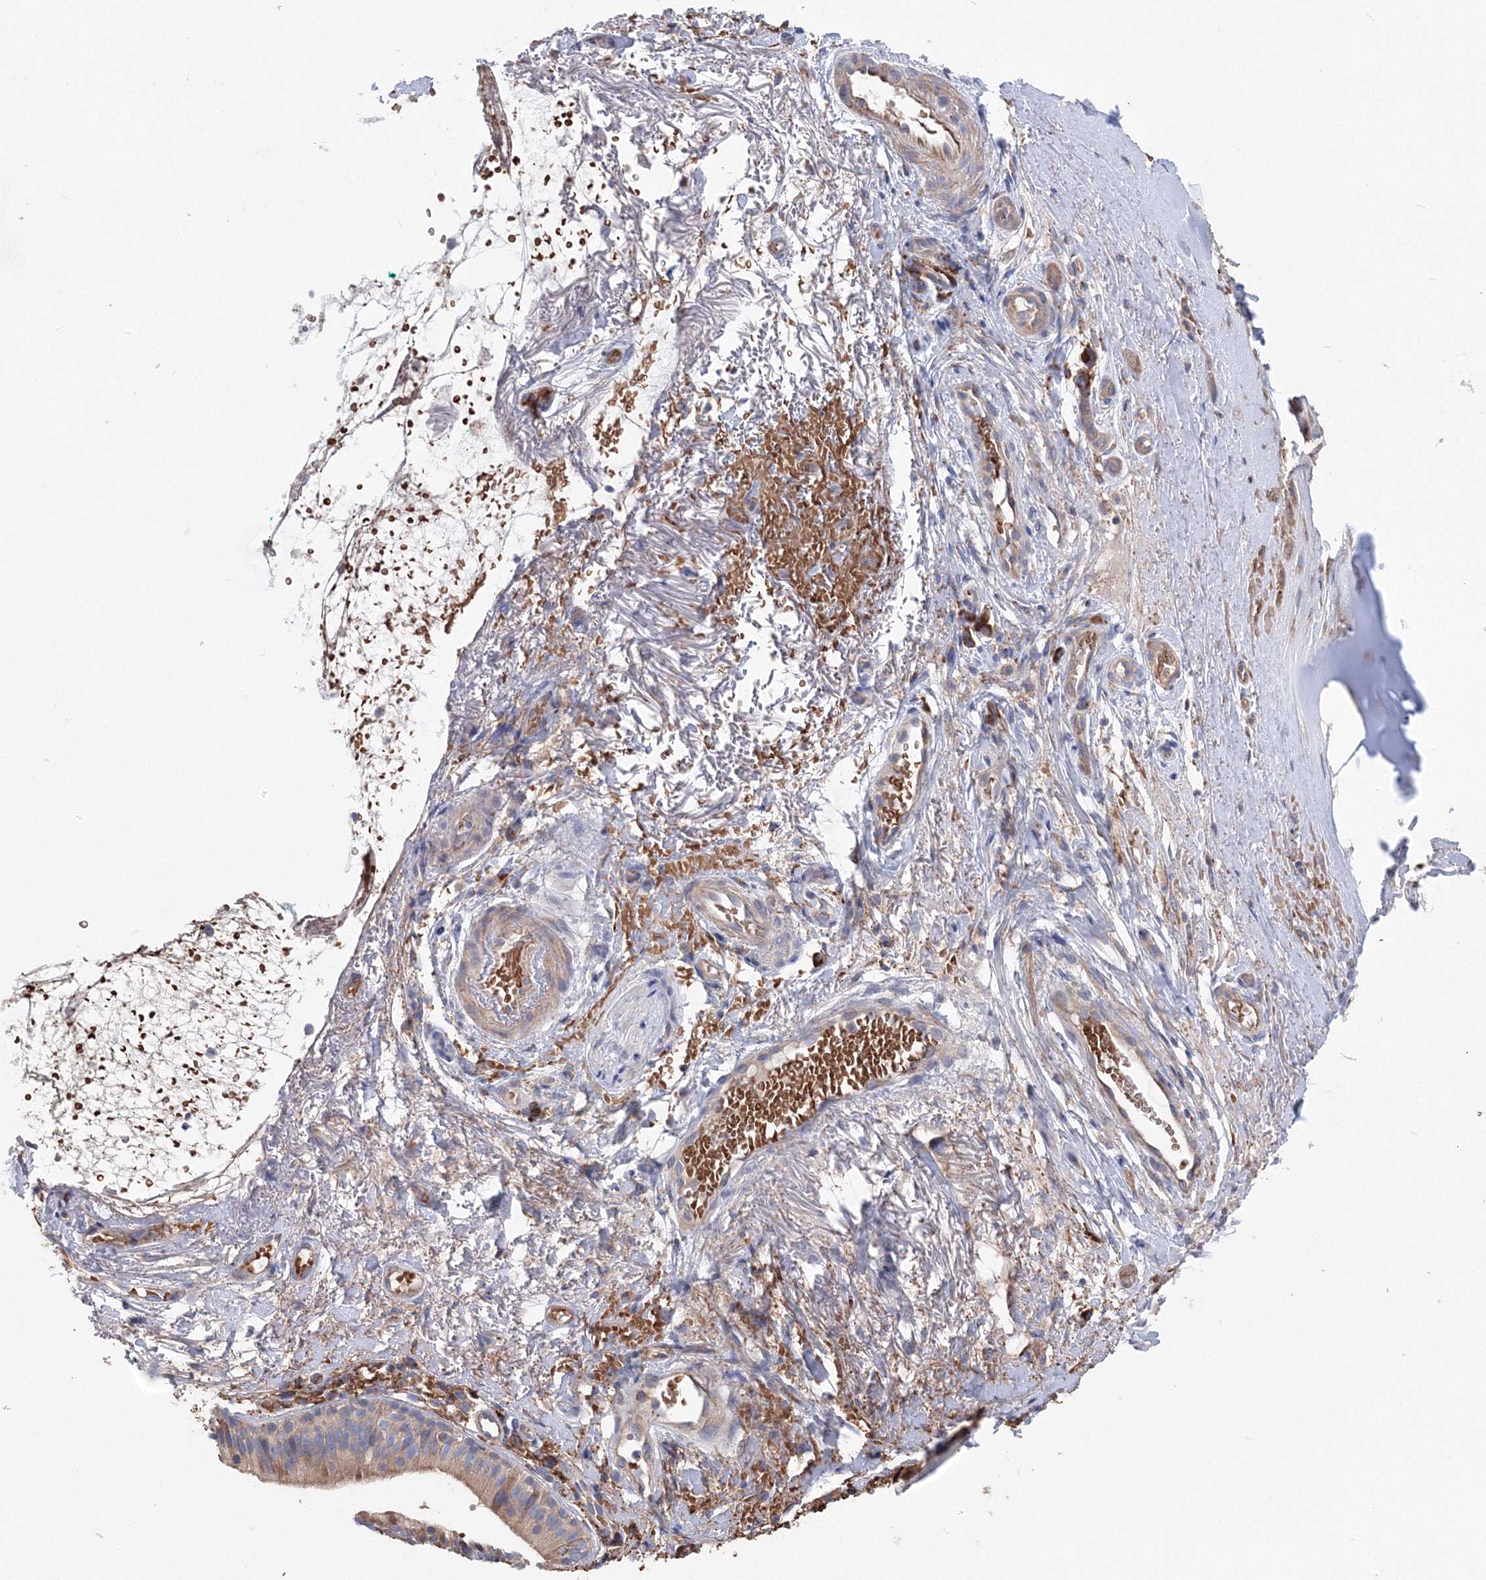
{"staining": {"intensity": "negative", "quantity": "none", "location": "none"}, "tissue": "adipose tissue", "cell_type": "Adipocytes", "image_type": "normal", "snomed": [{"axis": "morphology", "description": "Normal tissue, NOS"}, {"axis": "morphology", "description": "Basal cell carcinoma"}, {"axis": "topography", "description": "Cartilage tissue"}, {"axis": "topography", "description": "Nasopharynx"}, {"axis": "topography", "description": "Oral tissue"}], "caption": "DAB immunohistochemical staining of benign human adipose tissue displays no significant positivity in adipocytes.", "gene": "VPS8", "patient": {"sex": "female", "age": 77}}